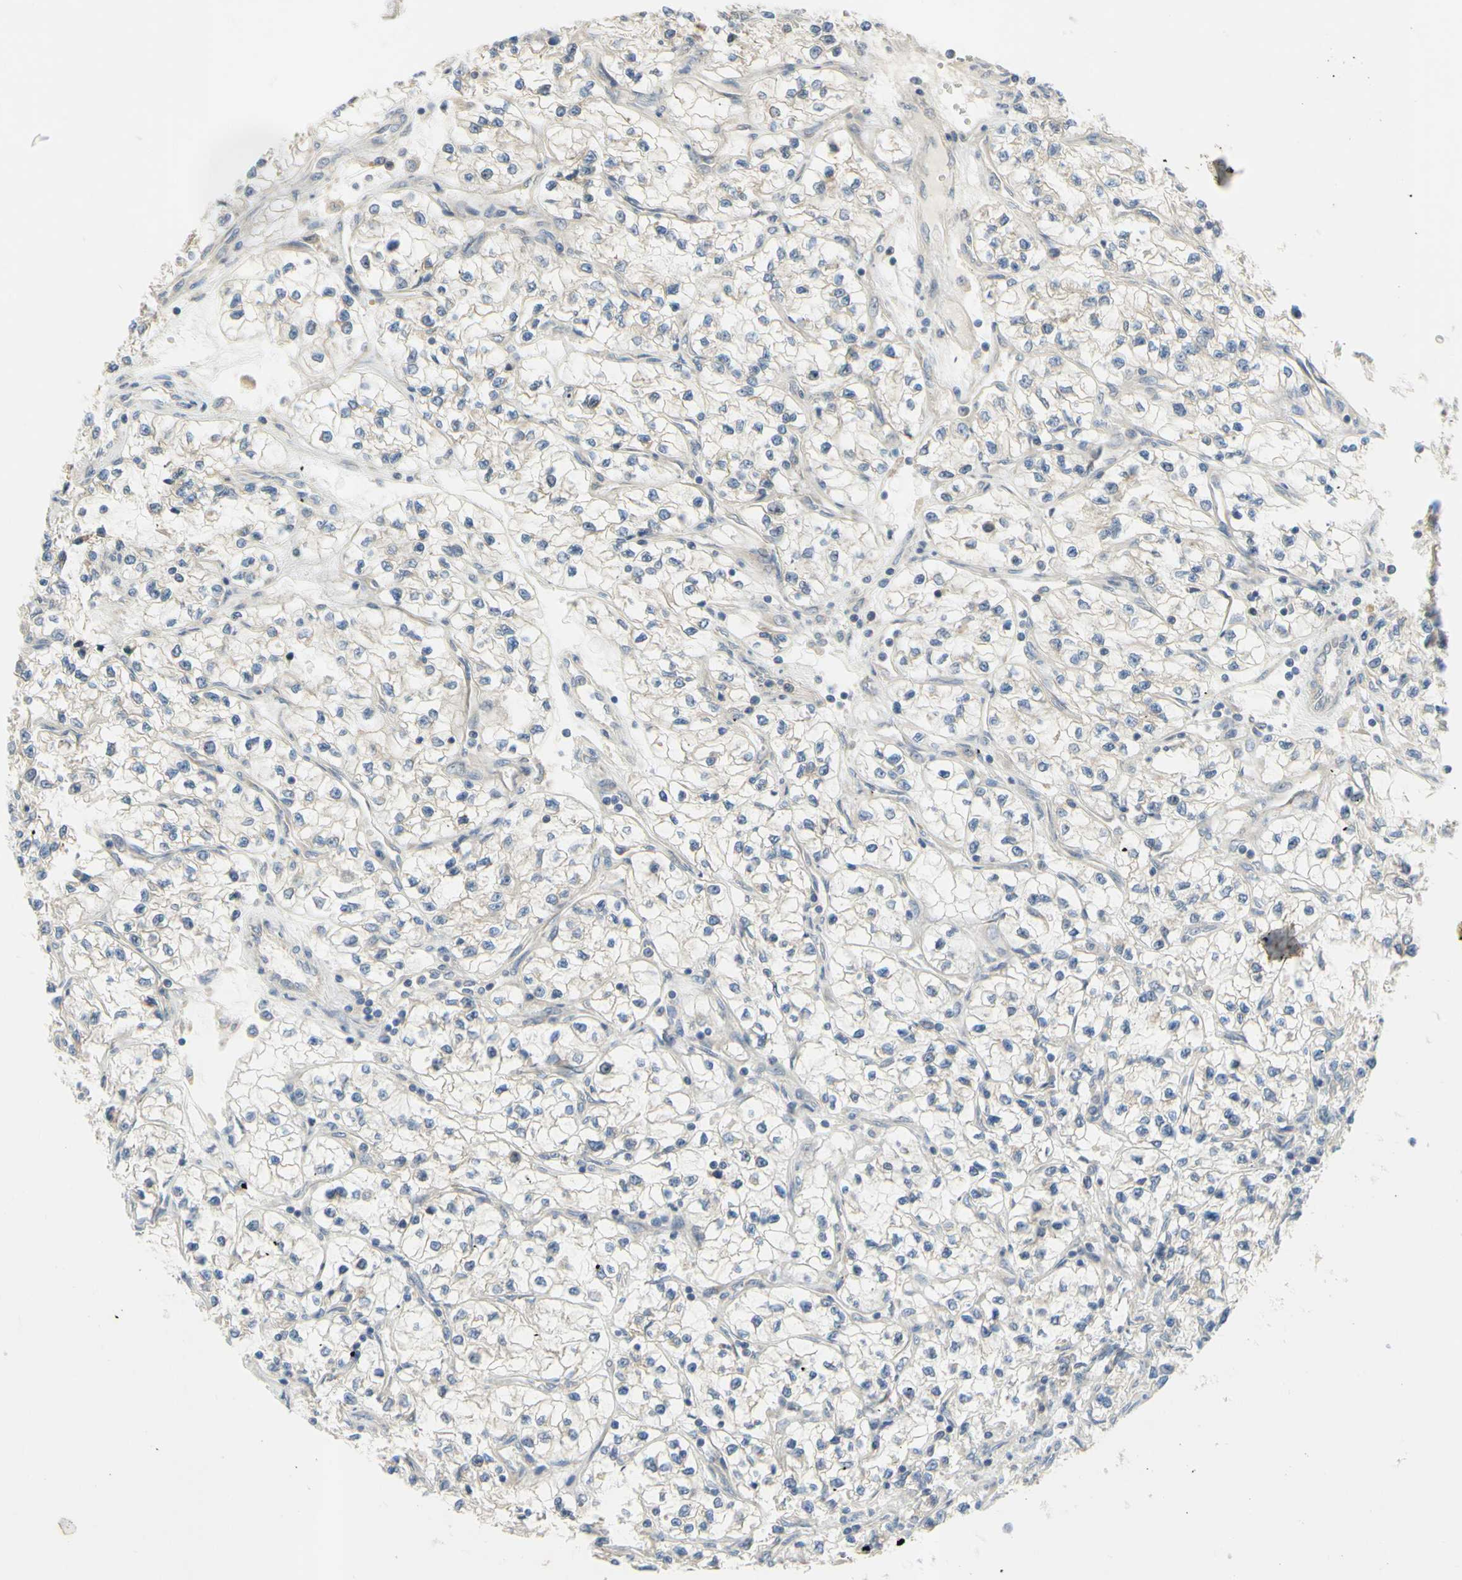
{"staining": {"intensity": "negative", "quantity": "none", "location": "none"}, "tissue": "renal cancer", "cell_type": "Tumor cells", "image_type": "cancer", "snomed": [{"axis": "morphology", "description": "Adenocarcinoma, NOS"}, {"axis": "topography", "description": "Kidney"}], "caption": "Protein analysis of renal cancer (adenocarcinoma) demonstrates no significant positivity in tumor cells. Nuclei are stained in blue.", "gene": "CCNB2", "patient": {"sex": "female", "age": 57}}